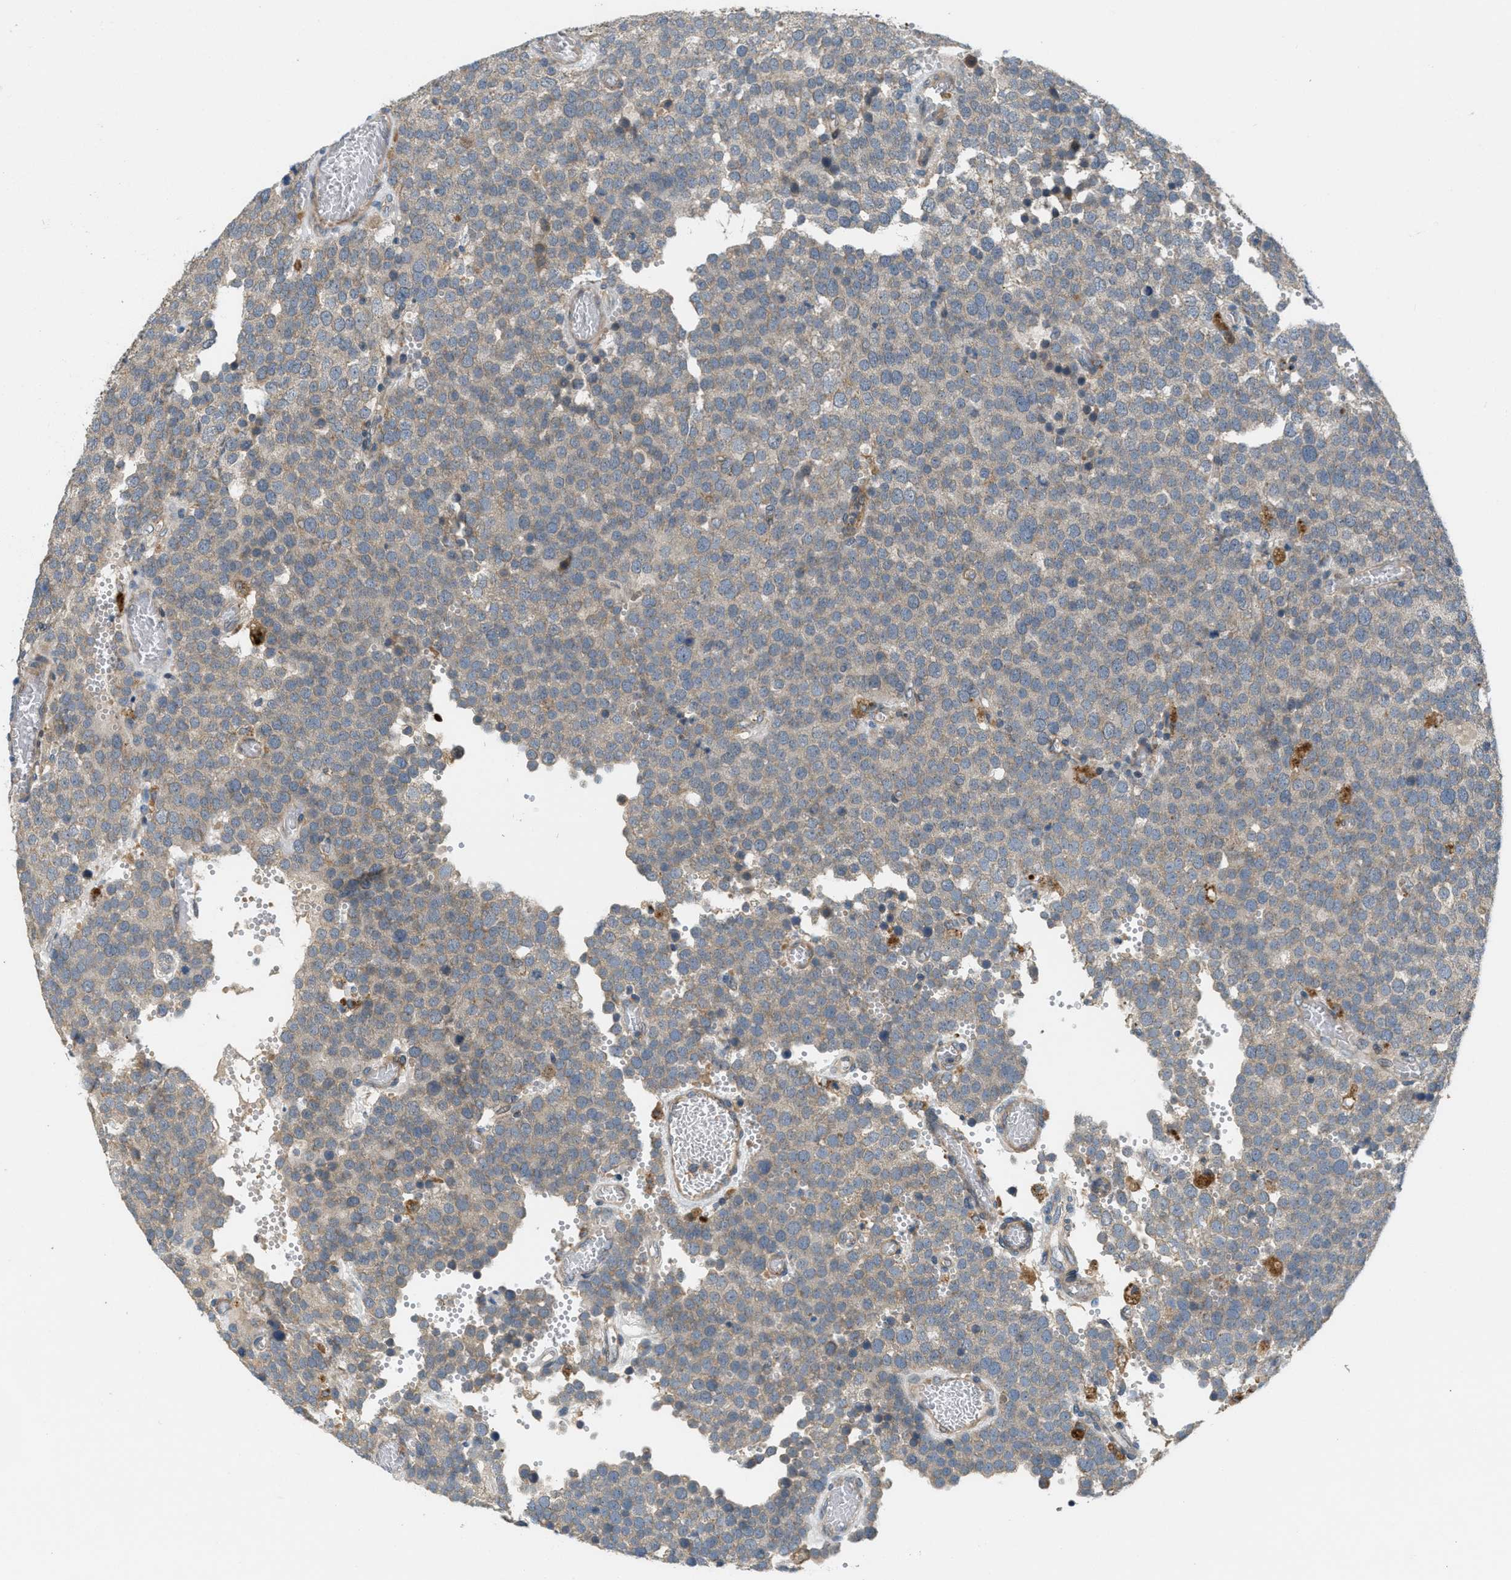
{"staining": {"intensity": "weak", "quantity": ">75%", "location": "cytoplasmic/membranous"}, "tissue": "testis cancer", "cell_type": "Tumor cells", "image_type": "cancer", "snomed": [{"axis": "morphology", "description": "Normal tissue, NOS"}, {"axis": "morphology", "description": "Seminoma, NOS"}, {"axis": "topography", "description": "Testis"}], "caption": "Human testis cancer stained with a brown dye demonstrates weak cytoplasmic/membranous positive staining in about >75% of tumor cells.", "gene": "ADCY6", "patient": {"sex": "male", "age": 71}}